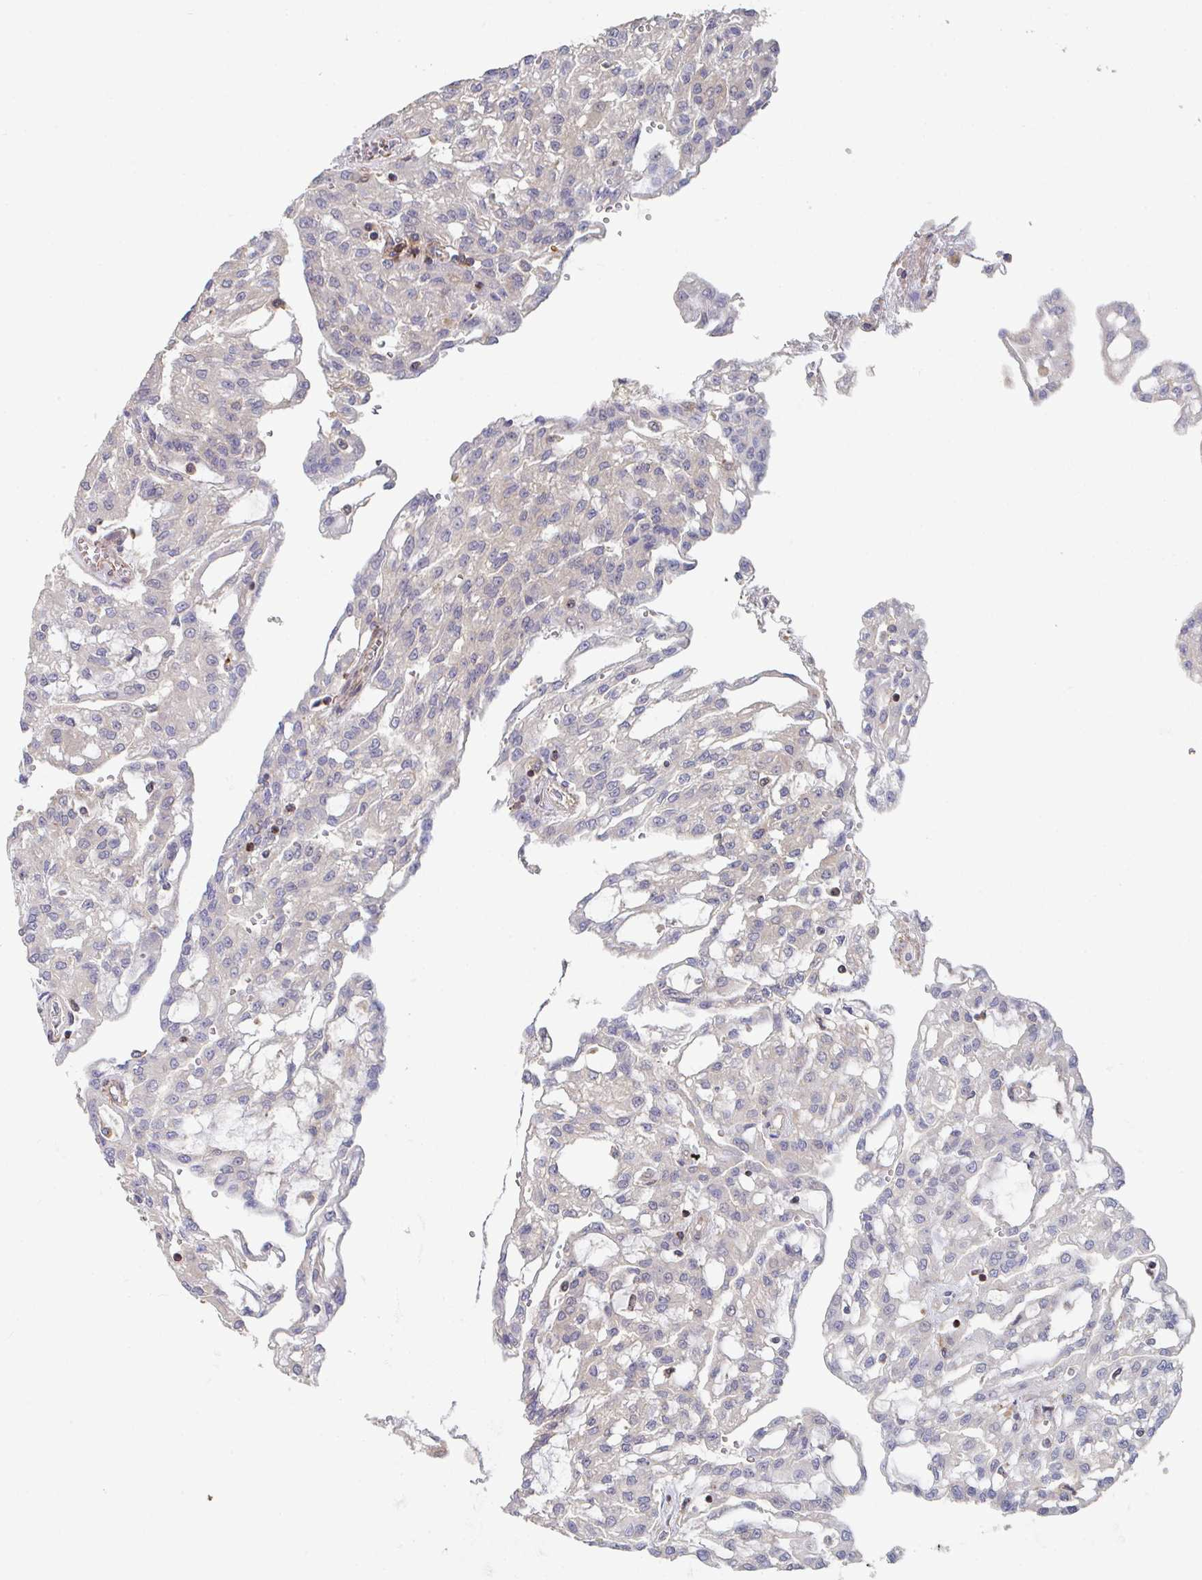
{"staining": {"intensity": "negative", "quantity": "none", "location": "none"}, "tissue": "renal cancer", "cell_type": "Tumor cells", "image_type": "cancer", "snomed": [{"axis": "morphology", "description": "Adenocarcinoma, NOS"}, {"axis": "topography", "description": "Kidney"}], "caption": "The micrograph demonstrates no staining of tumor cells in renal cancer.", "gene": "FZD2", "patient": {"sex": "male", "age": 63}}